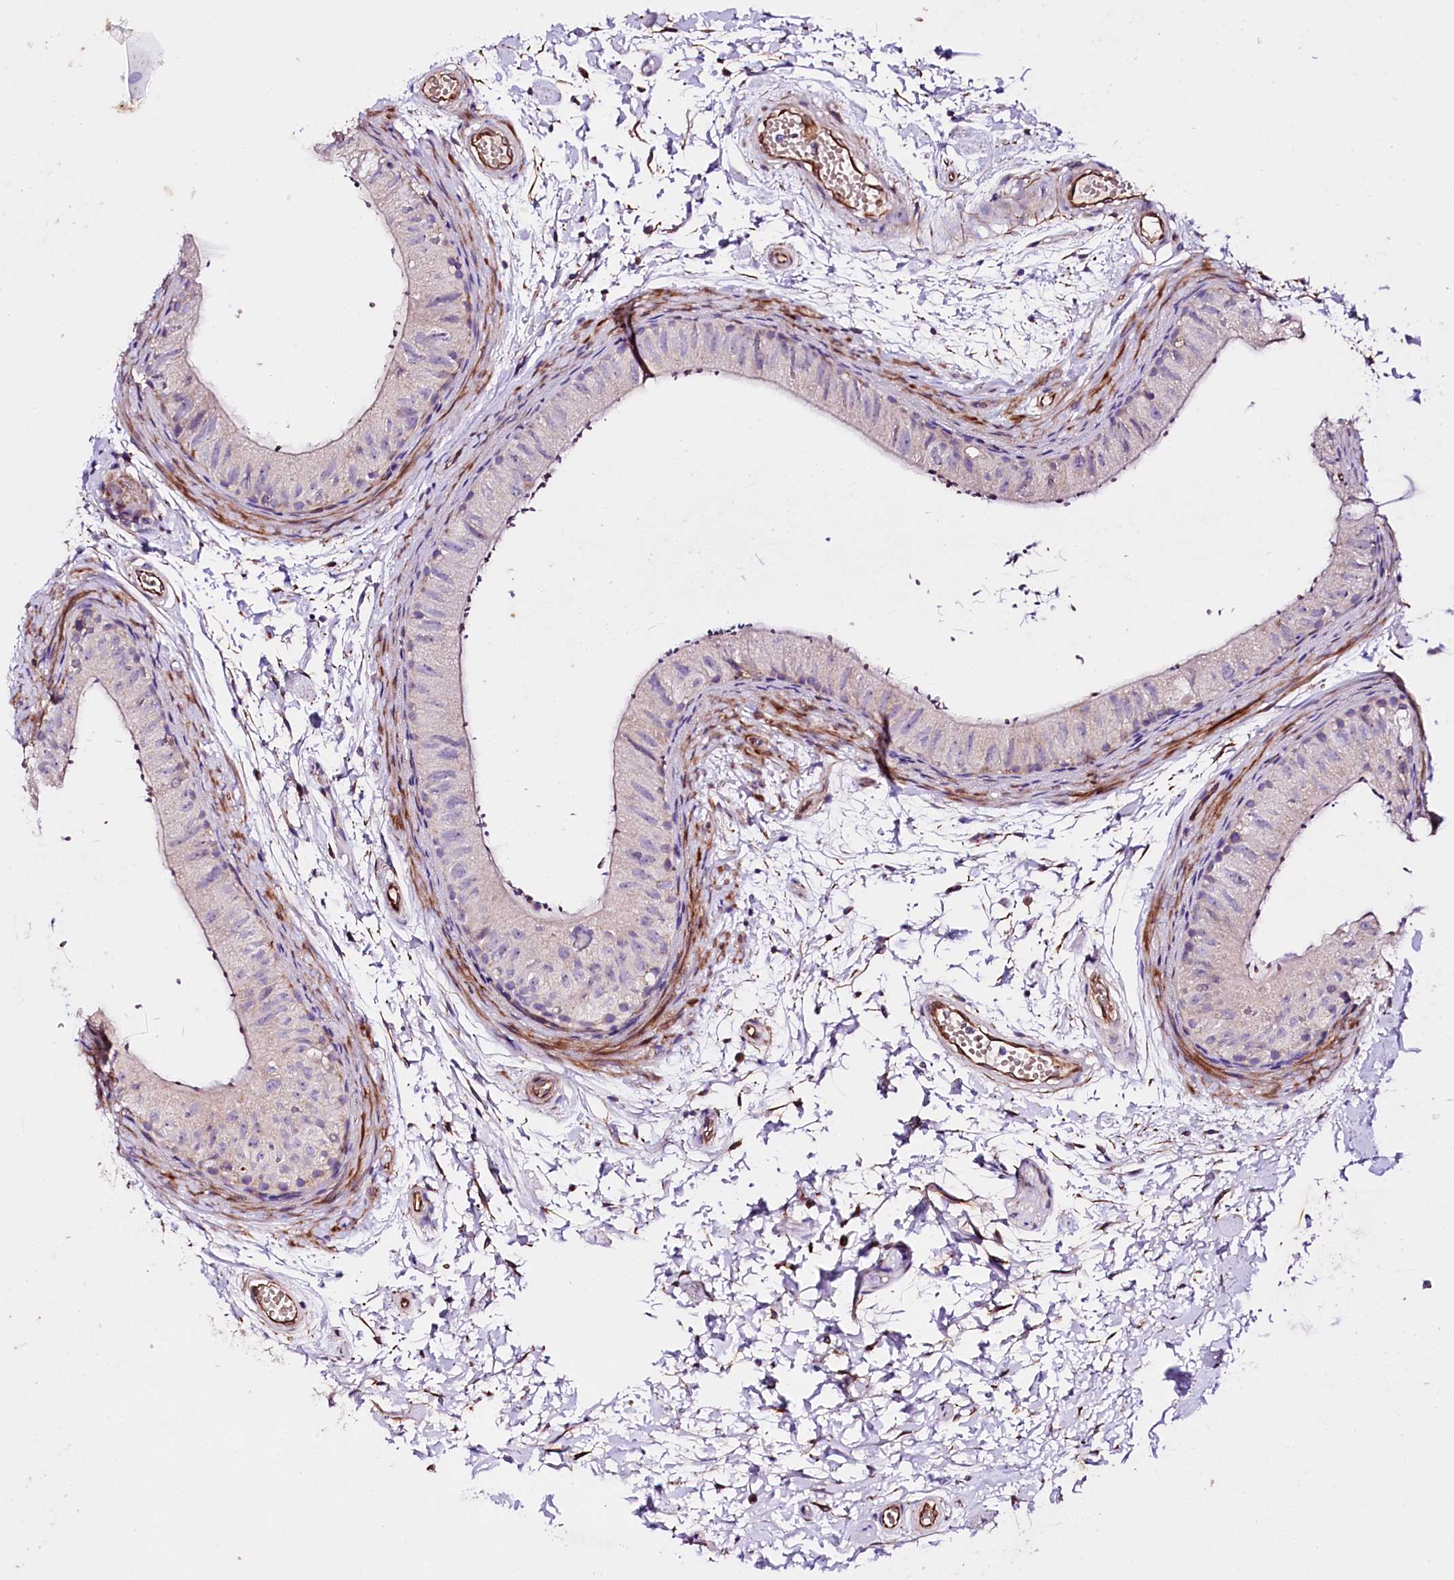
{"staining": {"intensity": "weak", "quantity": "<25%", "location": "cytoplasmic/membranous"}, "tissue": "epididymis", "cell_type": "Glandular cells", "image_type": "normal", "snomed": [{"axis": "morphology", "description": "Normal tissue, NOS"}, {"axis": "topography", "description": "Epididymis"}], "caption": "Micrograph shows no significant protein expression in glandular cells of unremarkable epididymis.", "gene": "SLC7A1", "patient": {"sex": "male", "age": 50}}